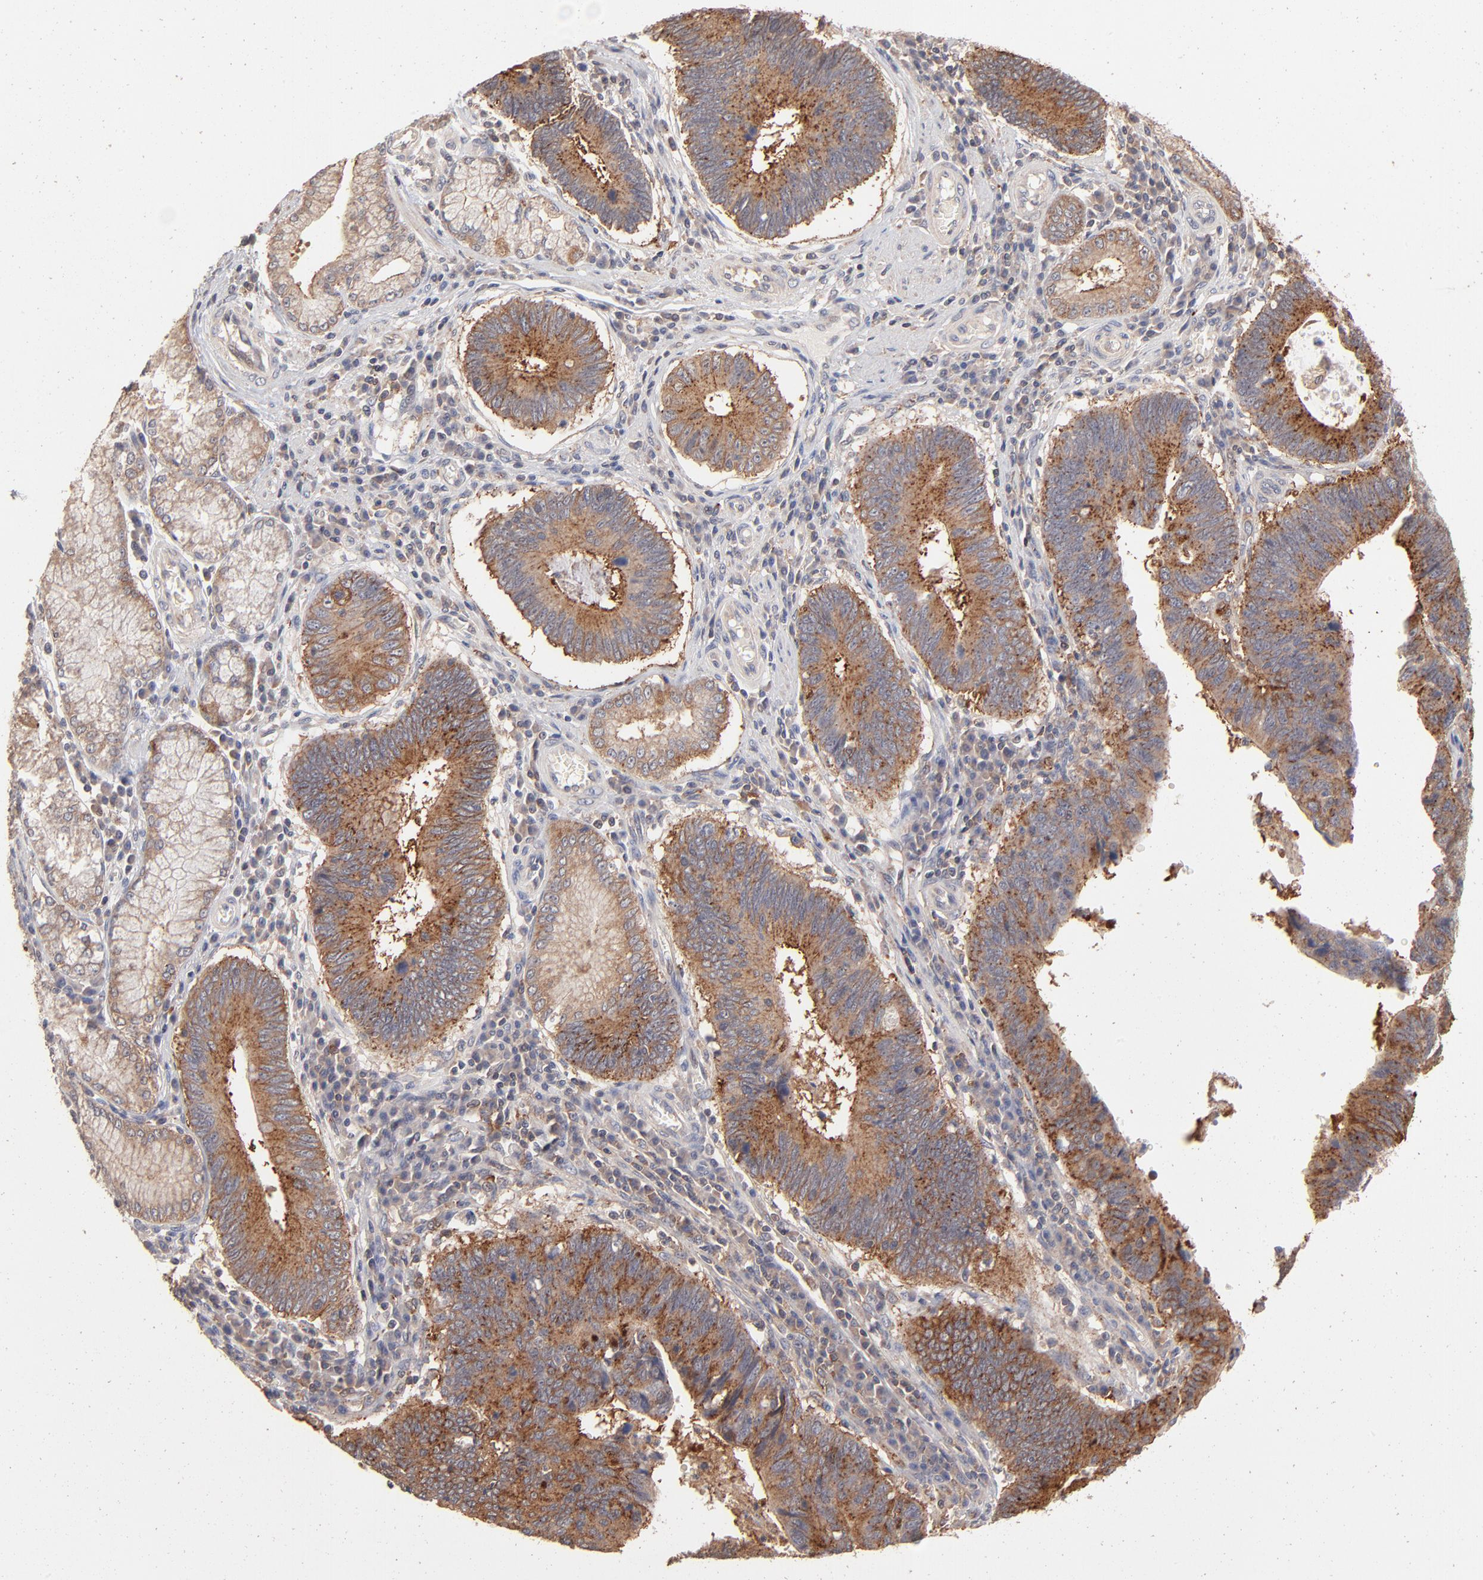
{"staining": {"intensity": "moderate", "quantity": ">75%", "location": "cytoplasmic/membranous"}, "tissue": "stomach cancer", "cell_type": "Tumor cells", "image_type": "cancer", "snomed": [{"axis": "morphology", "description": "Adenocarcinoma, NOS"}, {"axis": "topography", "description": "Stomach"}], "caption": "Adenocarcinoma (stomach) stained for a protein reveals moderate cytoplasmic/membranous positivity in tumor cells. Immunohistochemistry stains the protein in brown and the nuclei are stained blue.", "gene": "IVNS1ABP", "patient": {"sex": "male", "age": 59}}